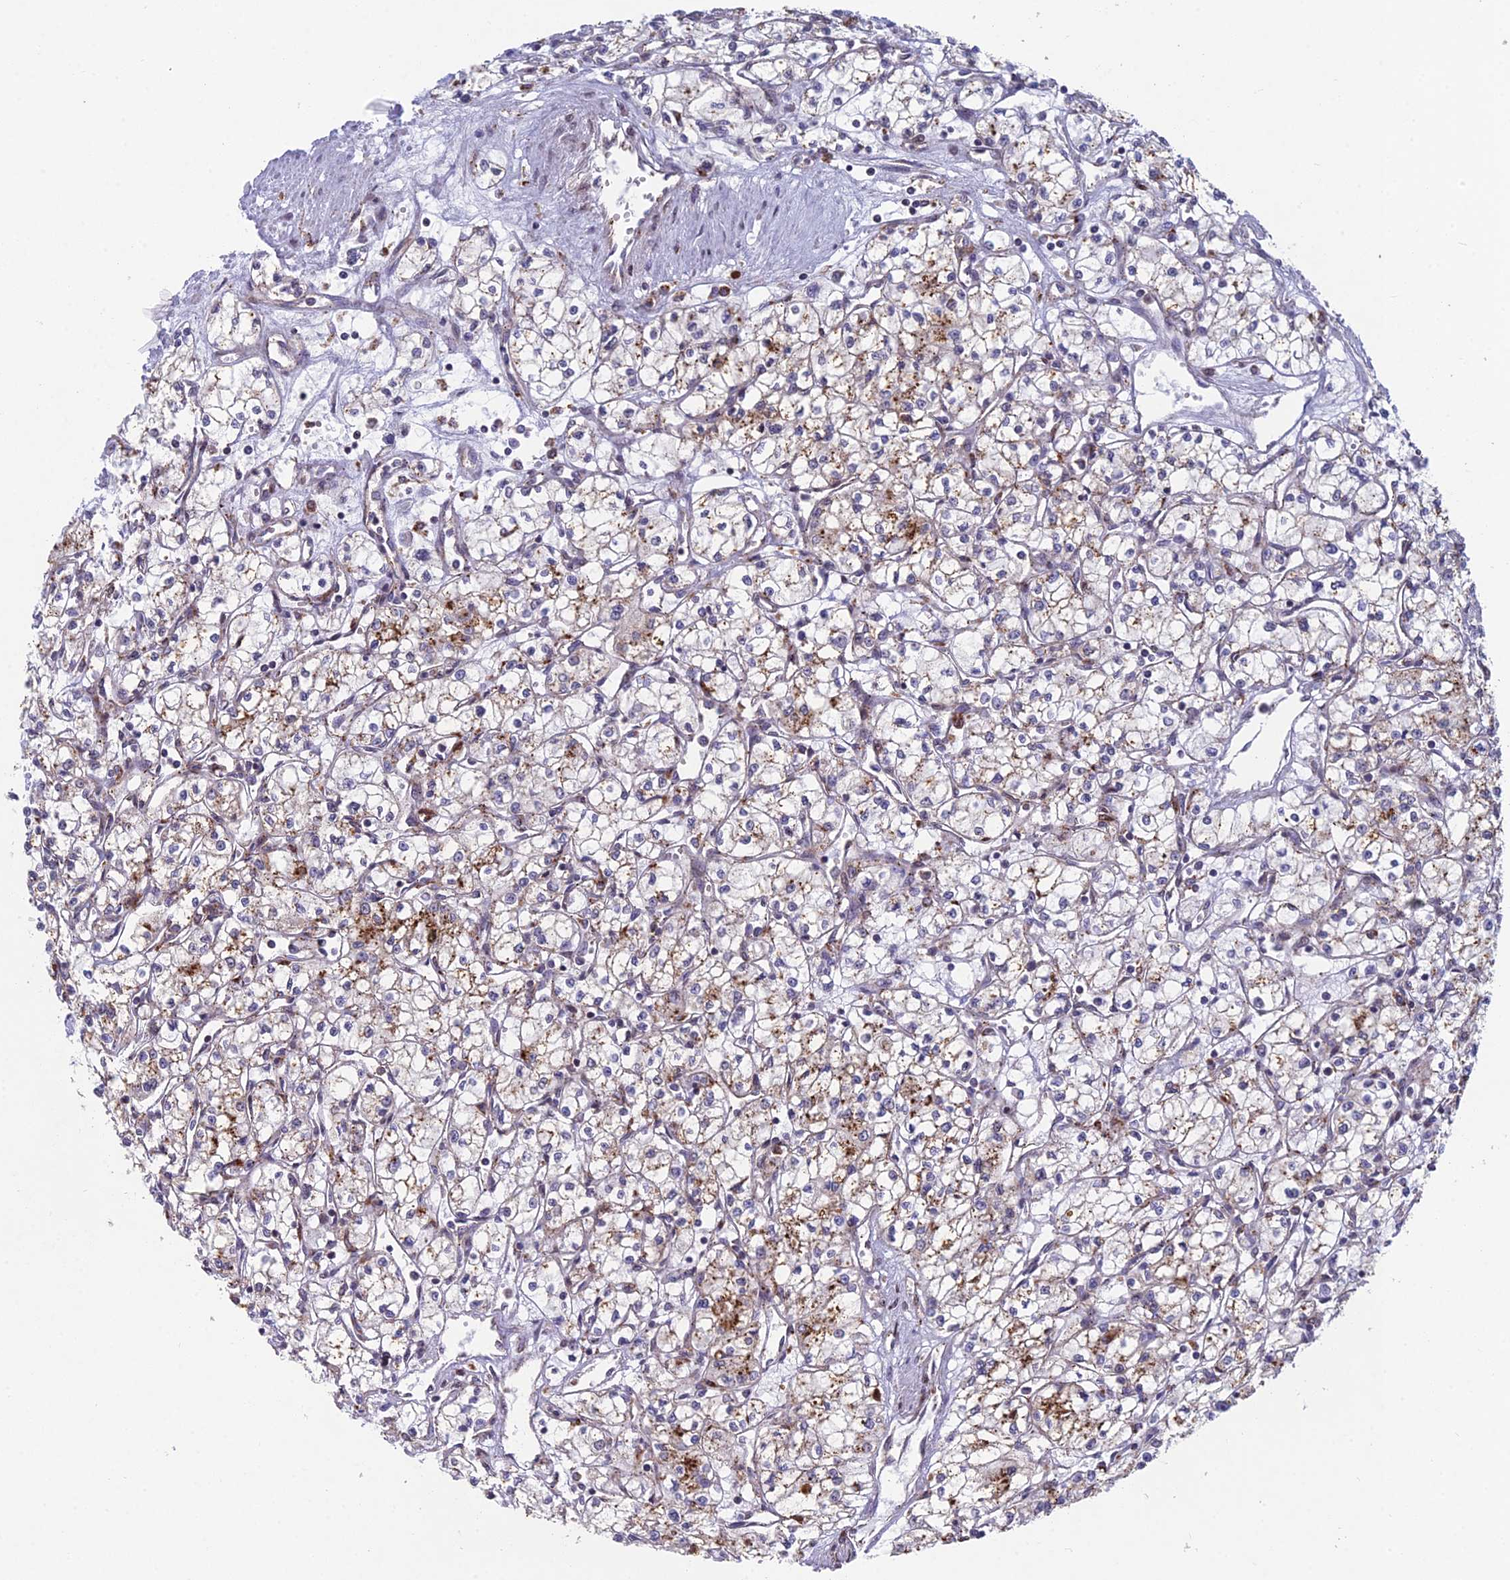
{"staining": {"intensity": "moderate", "quantity": "<25%", "location": "cytoplasmic/membranous"}, "tissue": "renal cancer", "cell_type": "Tumor cells", "image_type": "cancer", "snomed": [{"axis": "morphology", "description": "Adenocarcinoma, NOS"}, {"axis": "topography", "description": "Kidney"}], "caption": "Tumor cells exhibit low levels of moderate cytoplasmic/membranous positivity in approximately <25% of cells in human renal cancer.", "gene": "FOXS1", "patient": {"sex": "male", "age": 59}}